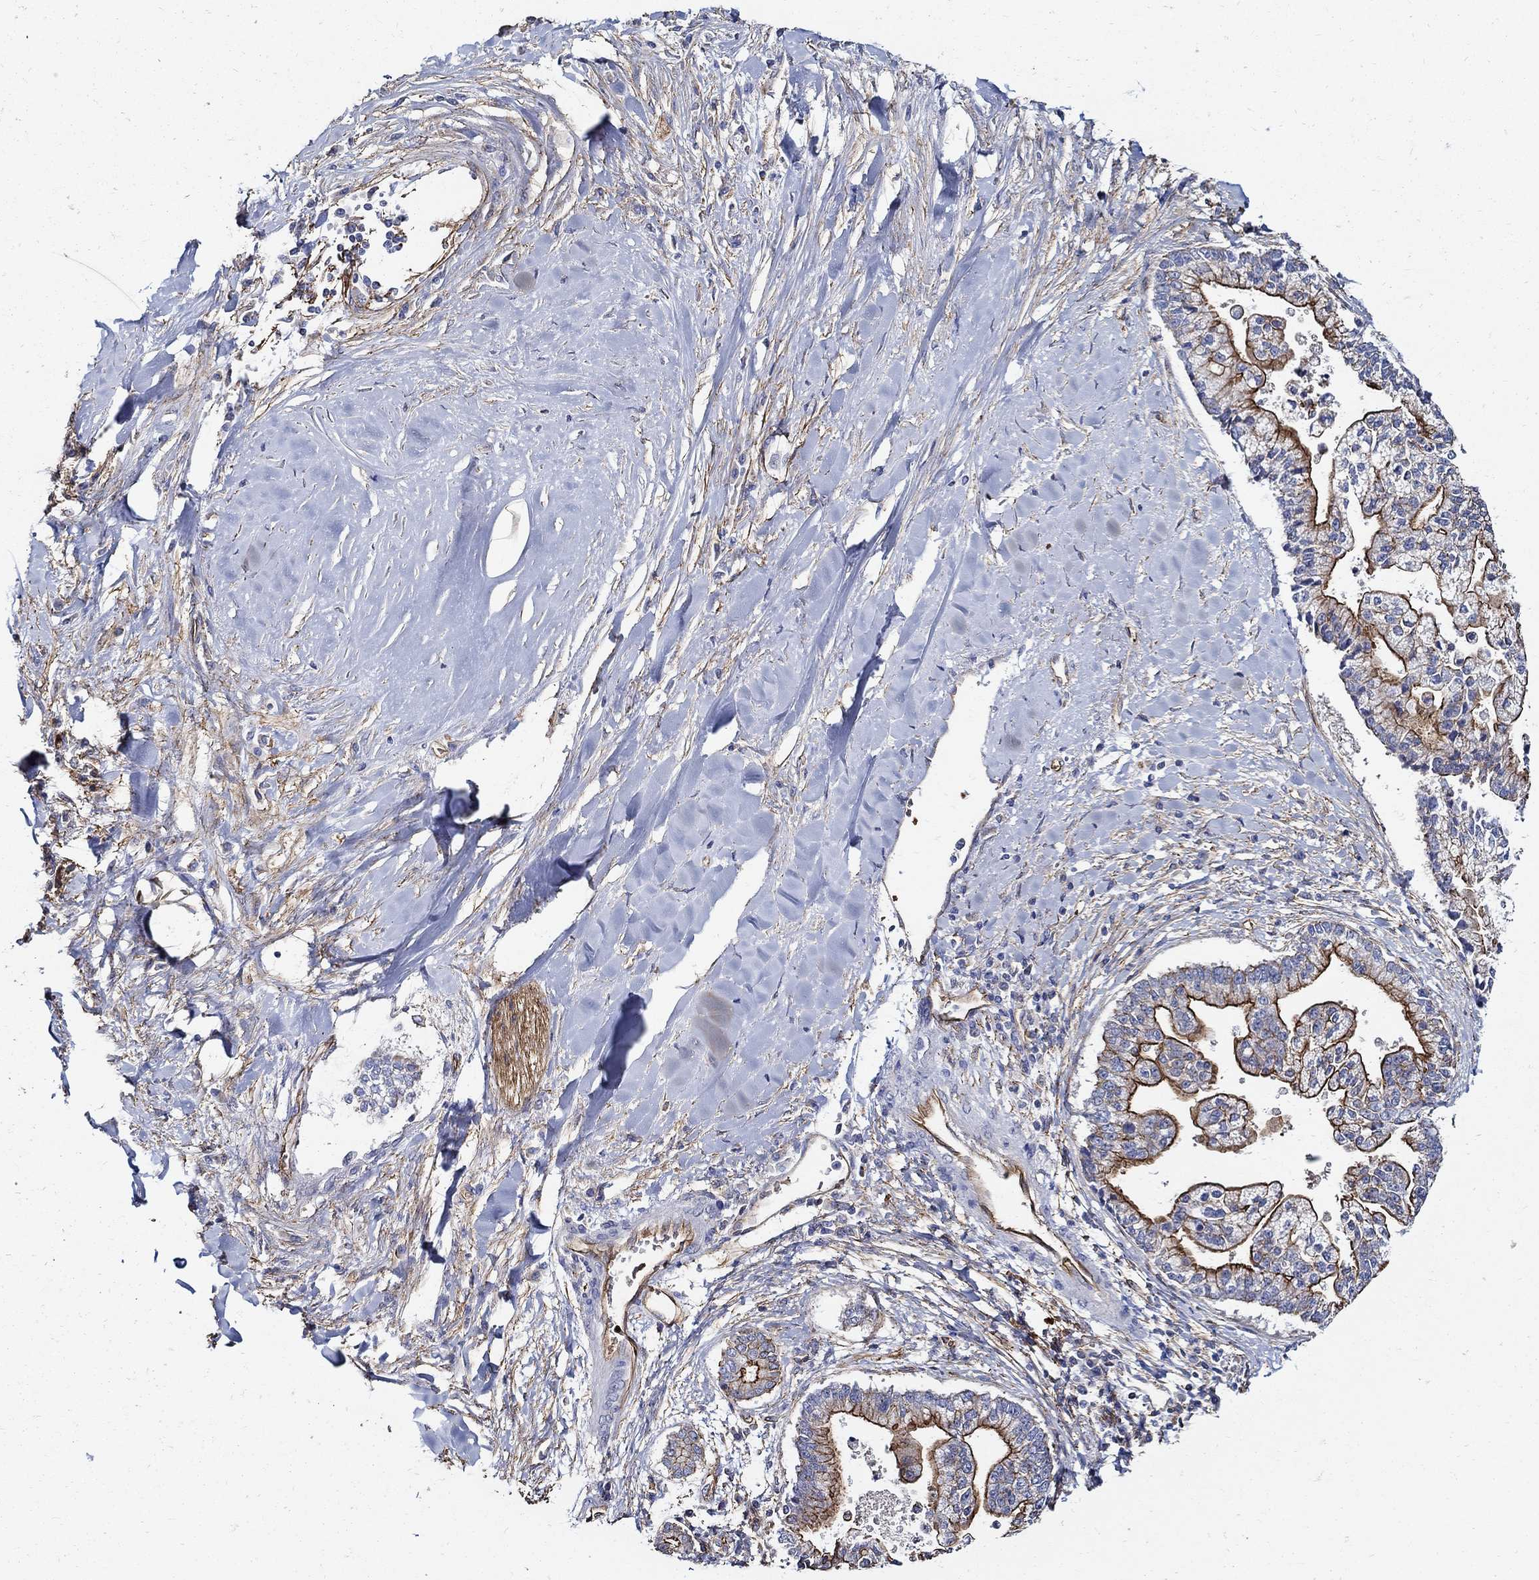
{"staining": {"intensity": "strong", "quantity": "25%-75%", "location": "cytoplasmic/membranous"}, "tissue": "liver cancer", "cell_type": "Tumor cells", "image_type": "cancer", "snomed": [{"axis": "morphology", "description": "Cholangiocarcinoma"}, {"axis": "topography", "description": "Liver"}], "caption": "Protein positivity by IHC displays strong cytoplasmic/membranous positivity in about 25%-75% of tumor cells in cholangiocarcinoma (liver). (DAB IHC with brightfield microscopy, high magnification).", "gene": "APBB3", "patient": {"sex": "male", "age": 50}}